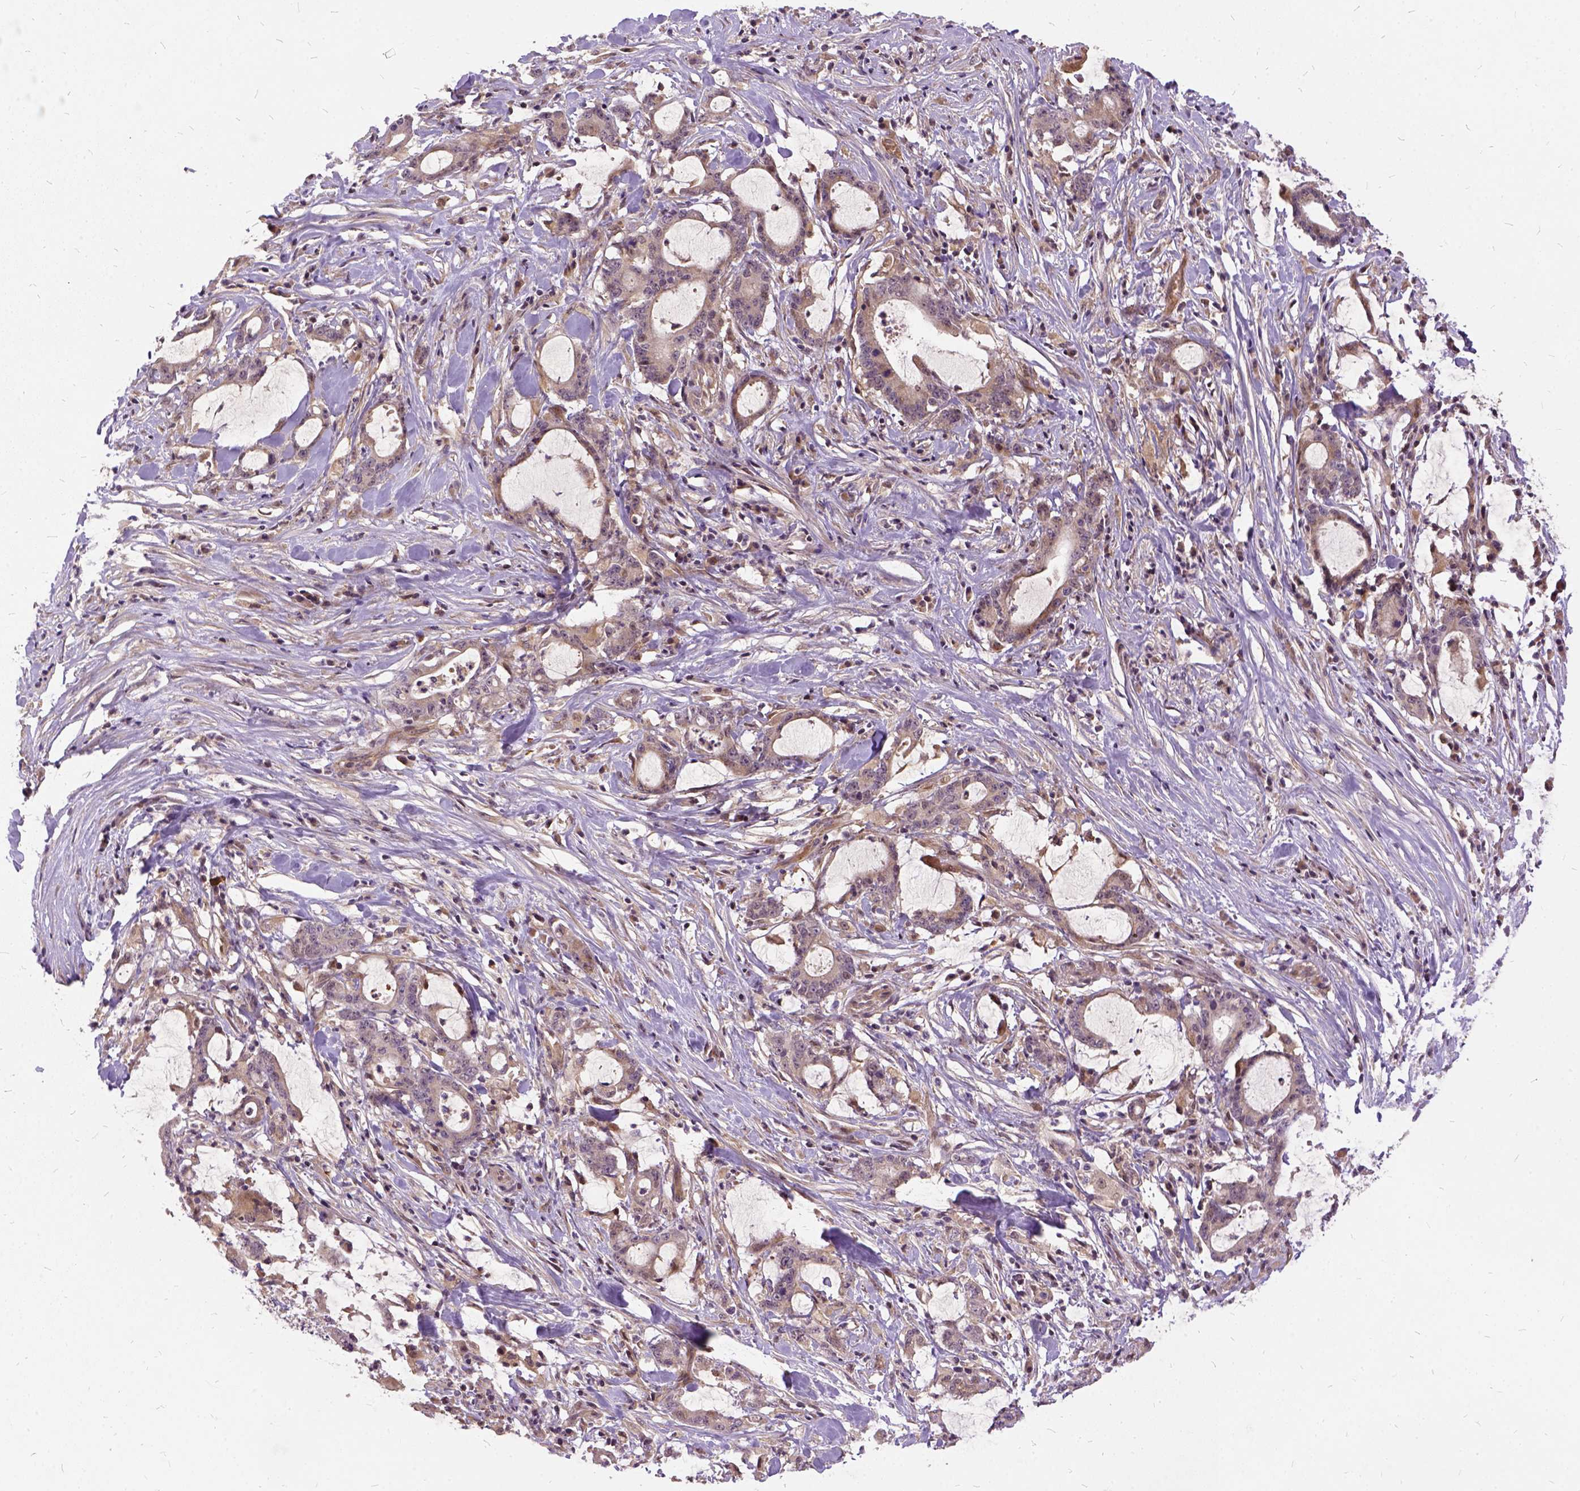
{"staining": {"intensity": "moderate", "quantity": ">75%", "location": "cytoplasmic/membranous"}, "tissue": "stomach cancer", "cell_type": "Tumor cells", "image_type": "cancer", "snomed": [{"axis": "morphology", "description": "Adenocarcinoma, NOS"}, {"axis": "topography", "description": "Stomach, upper"}], "caption": "Adenocarcinoma (stomach) was stained to show a protein in brown. There is medium levels of moderate cytoplasmic/membranous positivity in approximately >75% of tumor cells.", "gene": "ILRUN", "patient": {"sex": "male", "age": 68}}